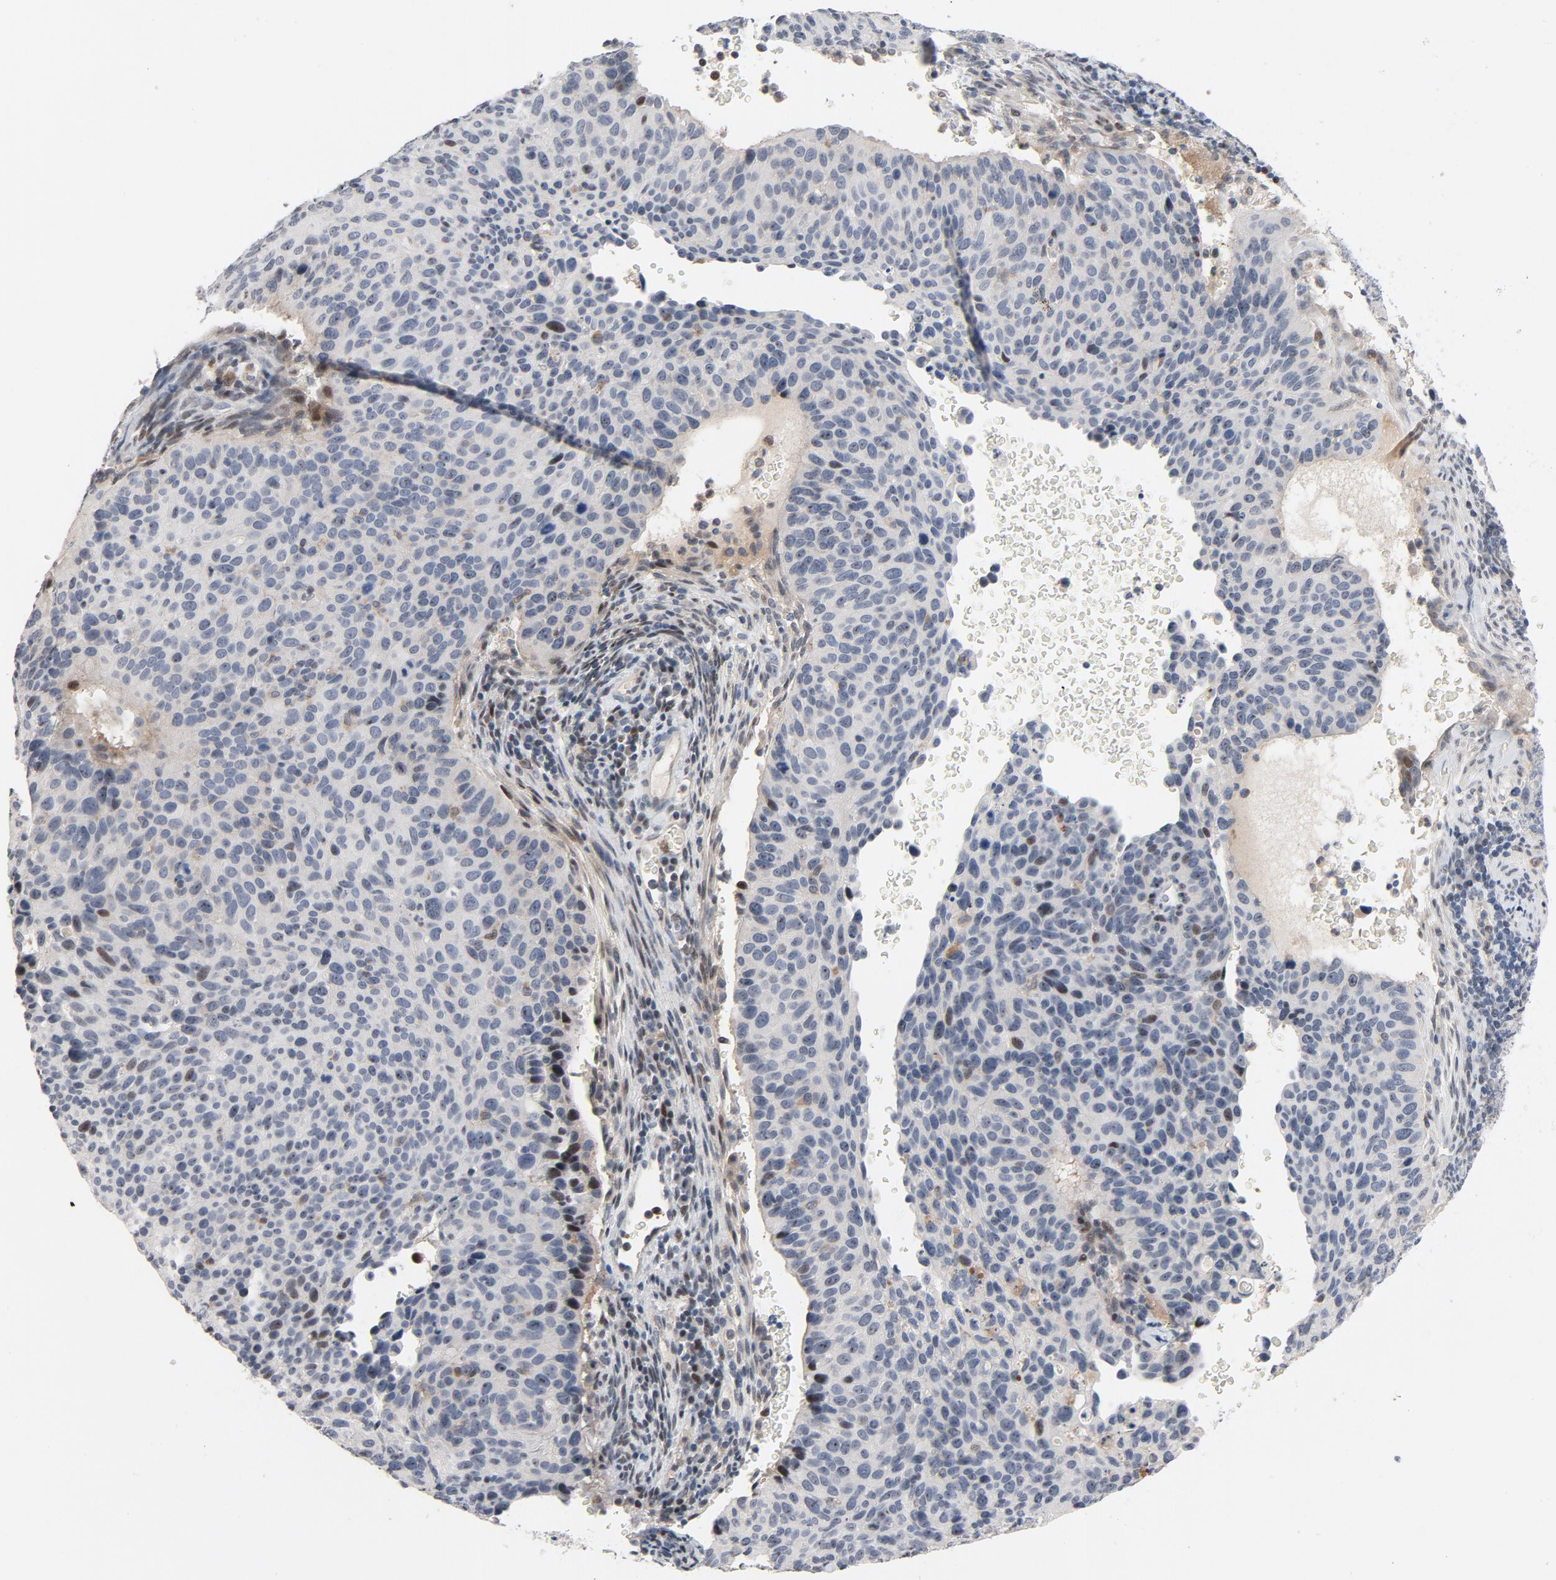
{"staining": {"intensity": "weak", "quantity": "<25%", "location": "nuclear"}, "tissue": "cervical cancer", "cell_type": "Tumor cells", "image_type": "cancer", "snomed": [{"axis": "morphology", "description": "Adenocarcinoma, NOS"}, {"axis": "topography", "description": "Cervix"}], "caption": "Tumor cells show no significant protein staining in cervical cancer (adenocarcinoma).", "gene": "FSCB", "patient": {"sex": "female", "age": 29}}